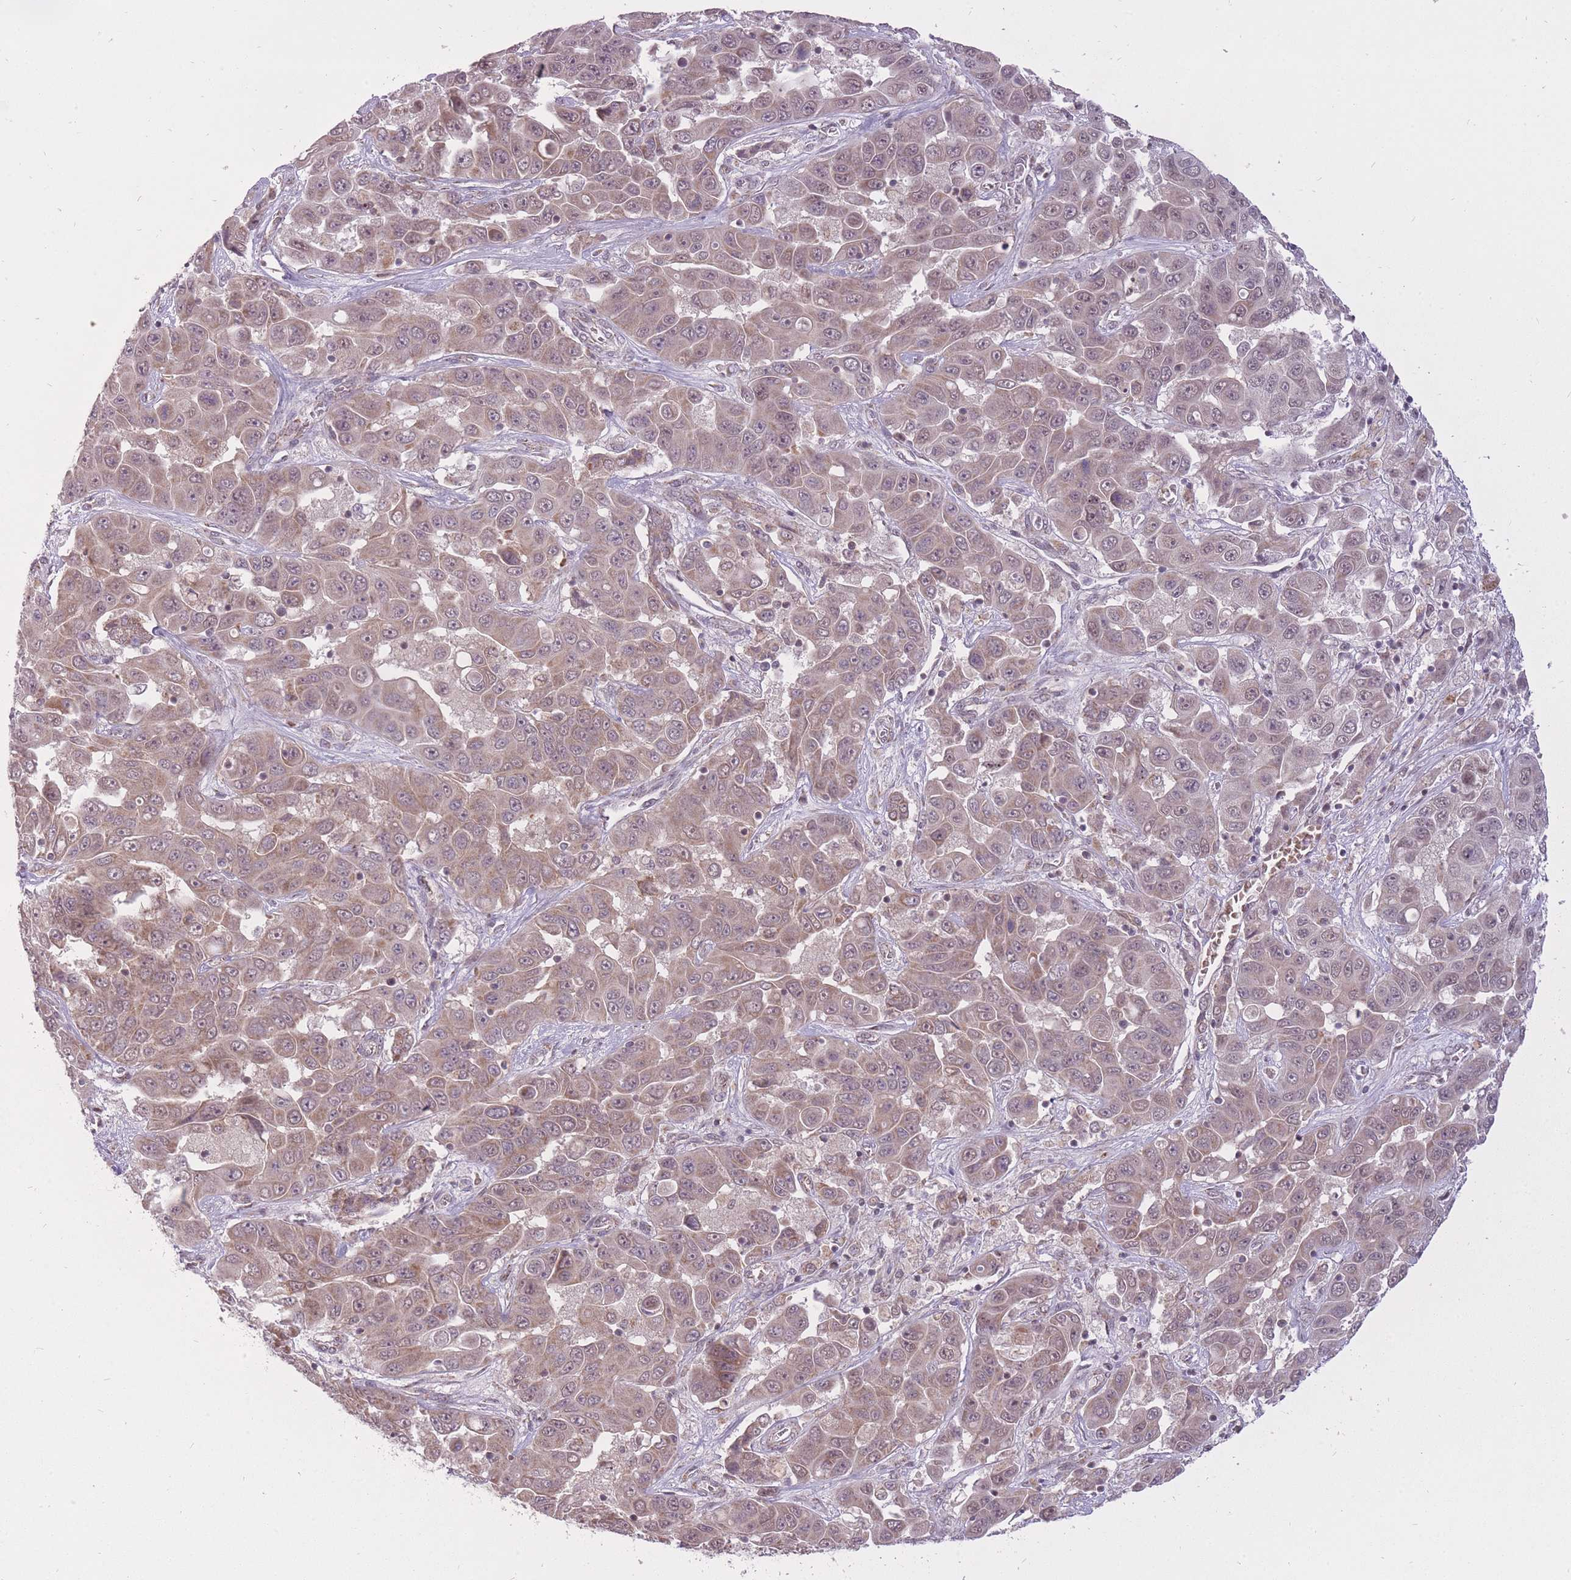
{"staining": {"intensity": "weak", "quantity": ">75%", "location": "cytoplasmic/membranous"}, "tissue": "liver cancer", "cell_type": "Tumor cells", "image_type": "cancer", "snomed": [{"axis": "morphology", "description": "Cholangiocarcinoma"}, {"axis": "topography", "description": "Liver"}], "caption": "Weak cytoplasmic/membranous positivity is seen in approximately >75% of tumor cells in liver cholangiocarcinoma.", "gene": "LIN7C", "patient": {"sex": "female", "age": 52}}